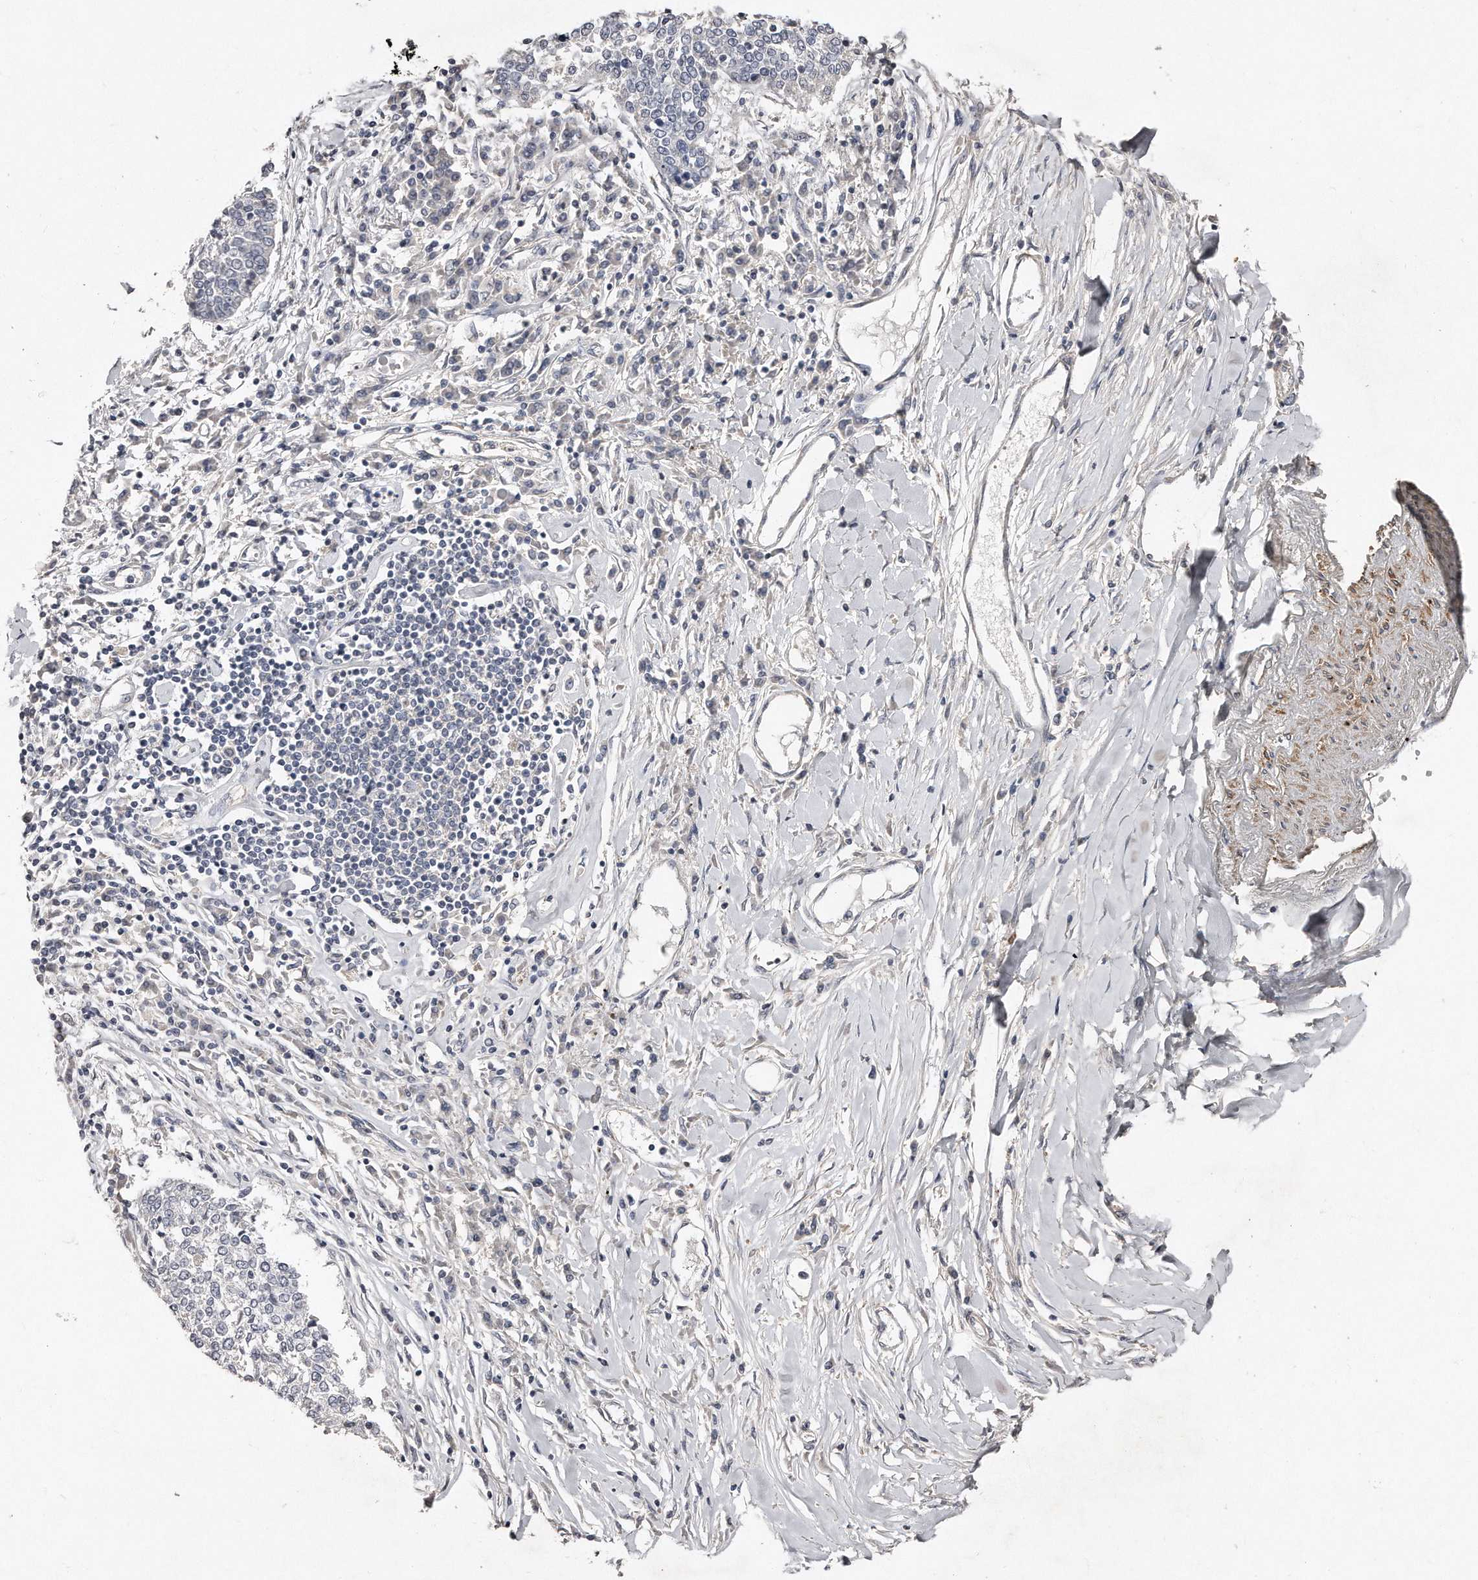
{"staining": {"intensity": "negative", "quantity": "none", "location": "none"}, "tissue": "lung cancer", "cell_type": "Tumor cells", "image_type": "cancer", "snomed": [{"axis": "morphology", "description": "Normal tissue, NOS"}, {"axis": "morphology", "description": "Squamous cell carcinoma, NOS"}, {"axis": "topography", "description": "Cartilage tissue"}, {"axis": "topography", "description": "Bronchus"}, {"axis": "topography", "description": "Lung"}, {"axis": "topography", "description": "Peripheral nerve tissue"}], "caption": "This is an immunohistochemistry (IHC) histopathology image of lung cancer (squamous cell carcinoma). There is no expression in tumor cells.", "gene": "LMOD1", "patient": {"sex": "female", "age": 49}}